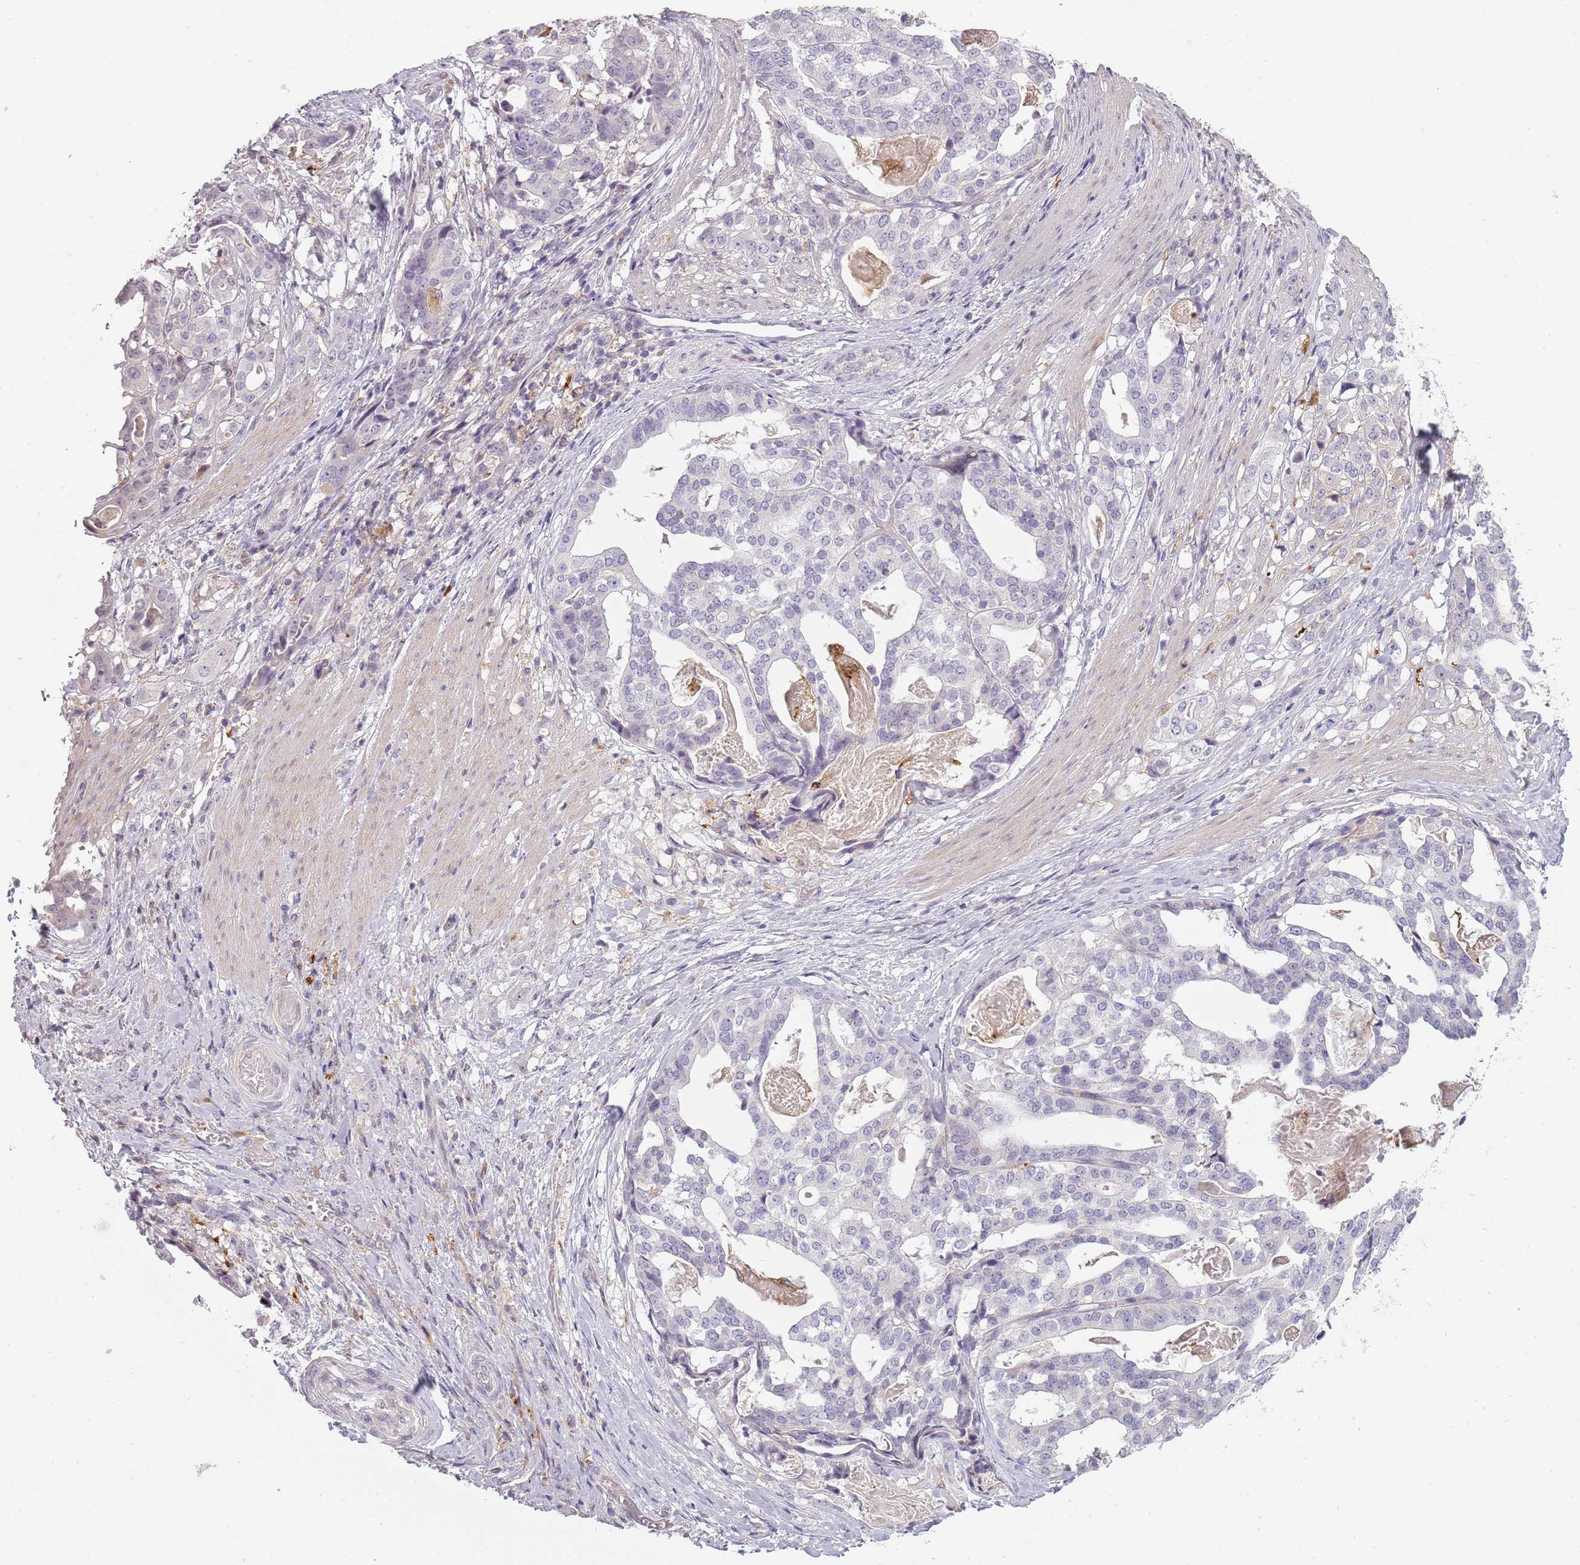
{"staining": {"intensity": "negative", "quantity": "none", "location": "none"}, "tissue": "stomach cancer", "cell_type": "Tumor cells", "image_type": "cancer", "snomed": [{"axis": "morphology", "description": "Adenocarcinoma, NOS"}, {"axis": "topography", "description": "Stomach"}], "caption": "This is a image of immunohistochemistry staining of stomach cancer, which shows no staining in tumor cells.", "gene": "CC2D2B", "patient": {"sex": "male", "age": 48}}